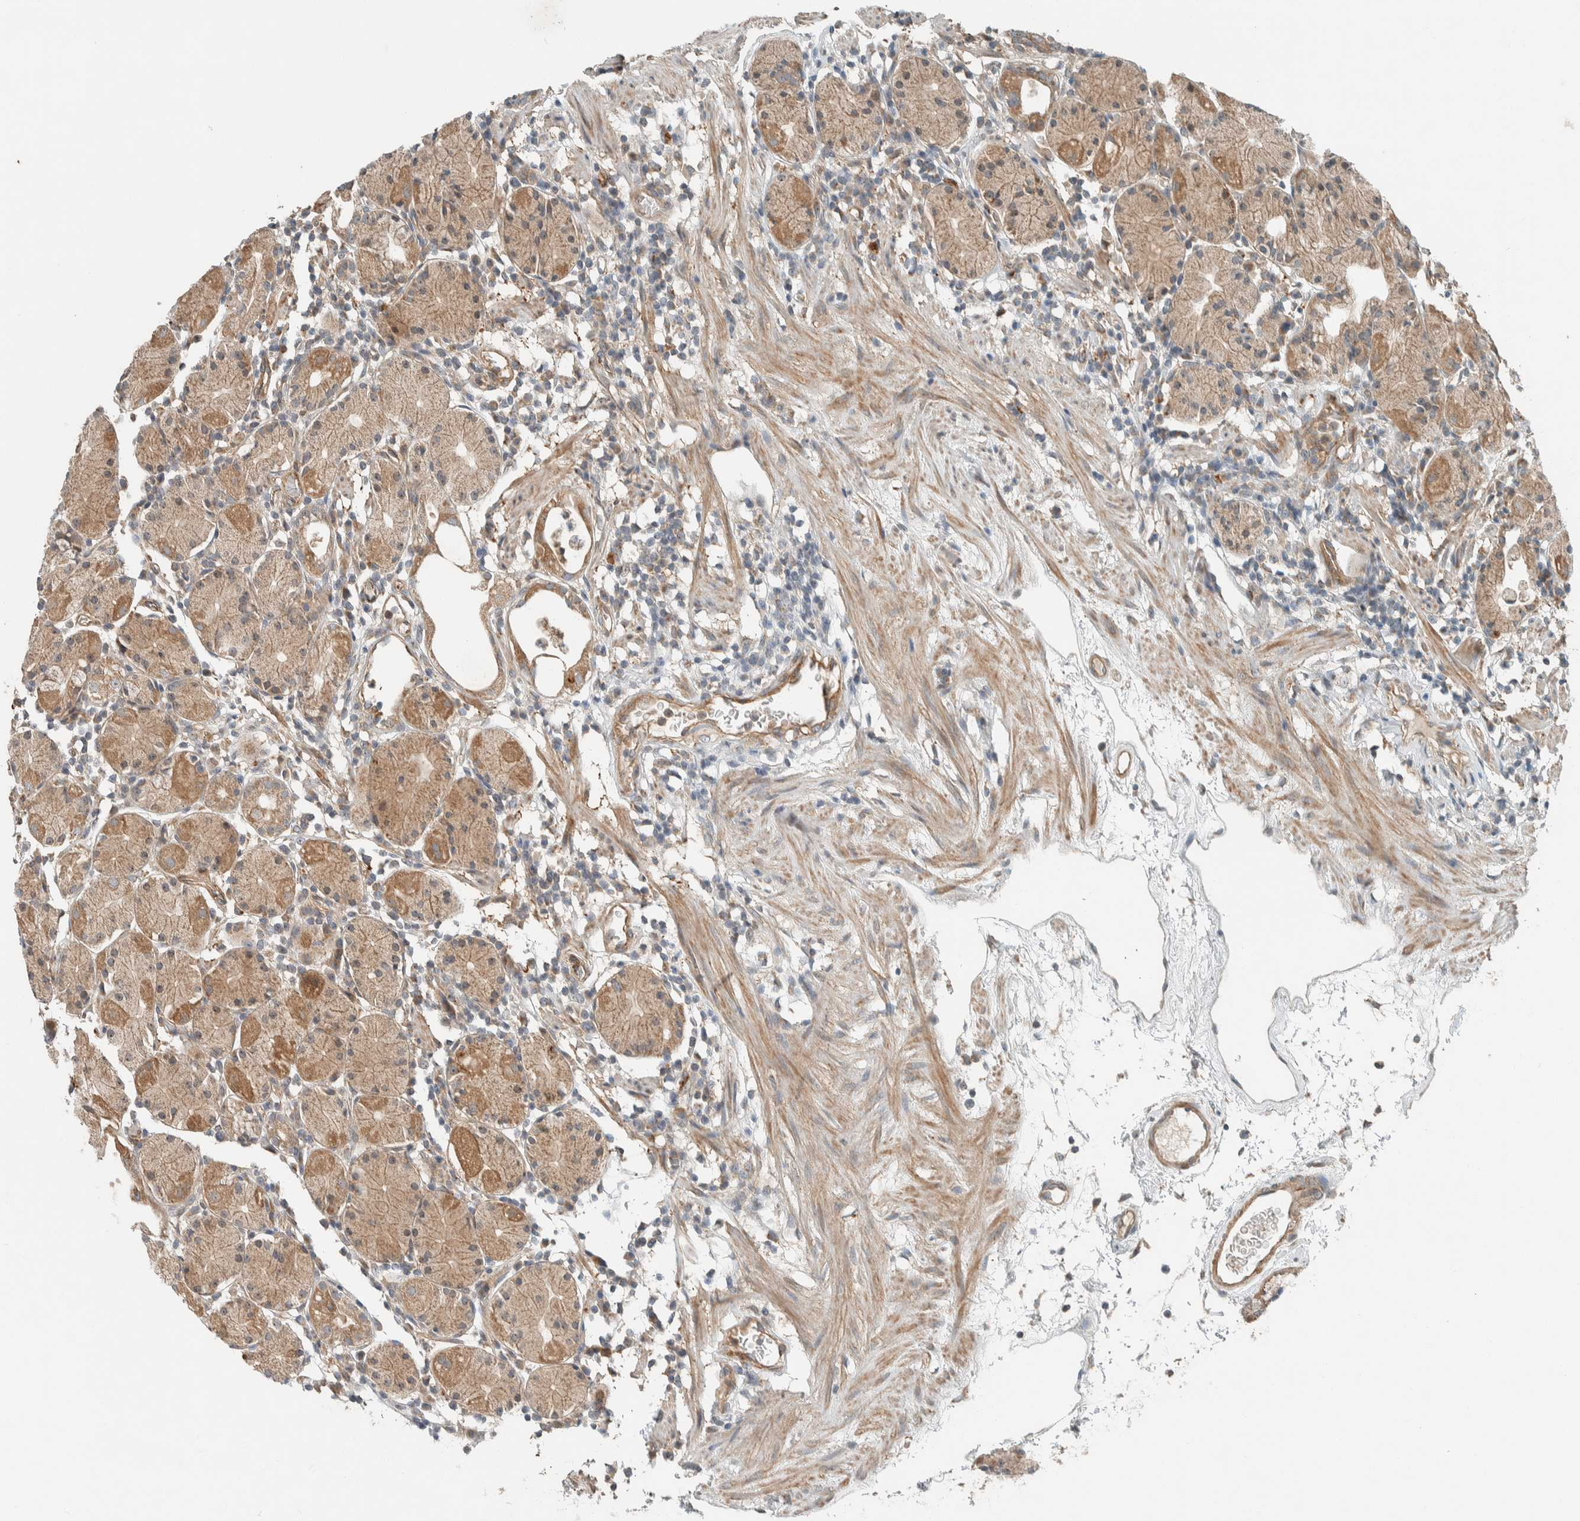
{"staining": {"intensity": "moderate", "quantity": "25%-75%", "location": "cytoplasmic/membranous,nuclear"}, "tissue": "stomach", "cell_type": "Glandular cells", "image_type": "normal", "snomed": [{"axis": "morphology", "description": "Normal tissue, NOS"}, {"axis": "topography", "description": "Stomach"}, {"axis": "topography", "description": "Stomach, lower"}], "caption": "High-power microscopy captured an immunohistochemistry (IHC) image of unremarkable stomach, revealing moderate cytoplasmic/membranous,nuclear staining in about 25%-75% of glandular cells.", "gene": "SLFN12L", "patient": {"sex": "female", "age": 75}}